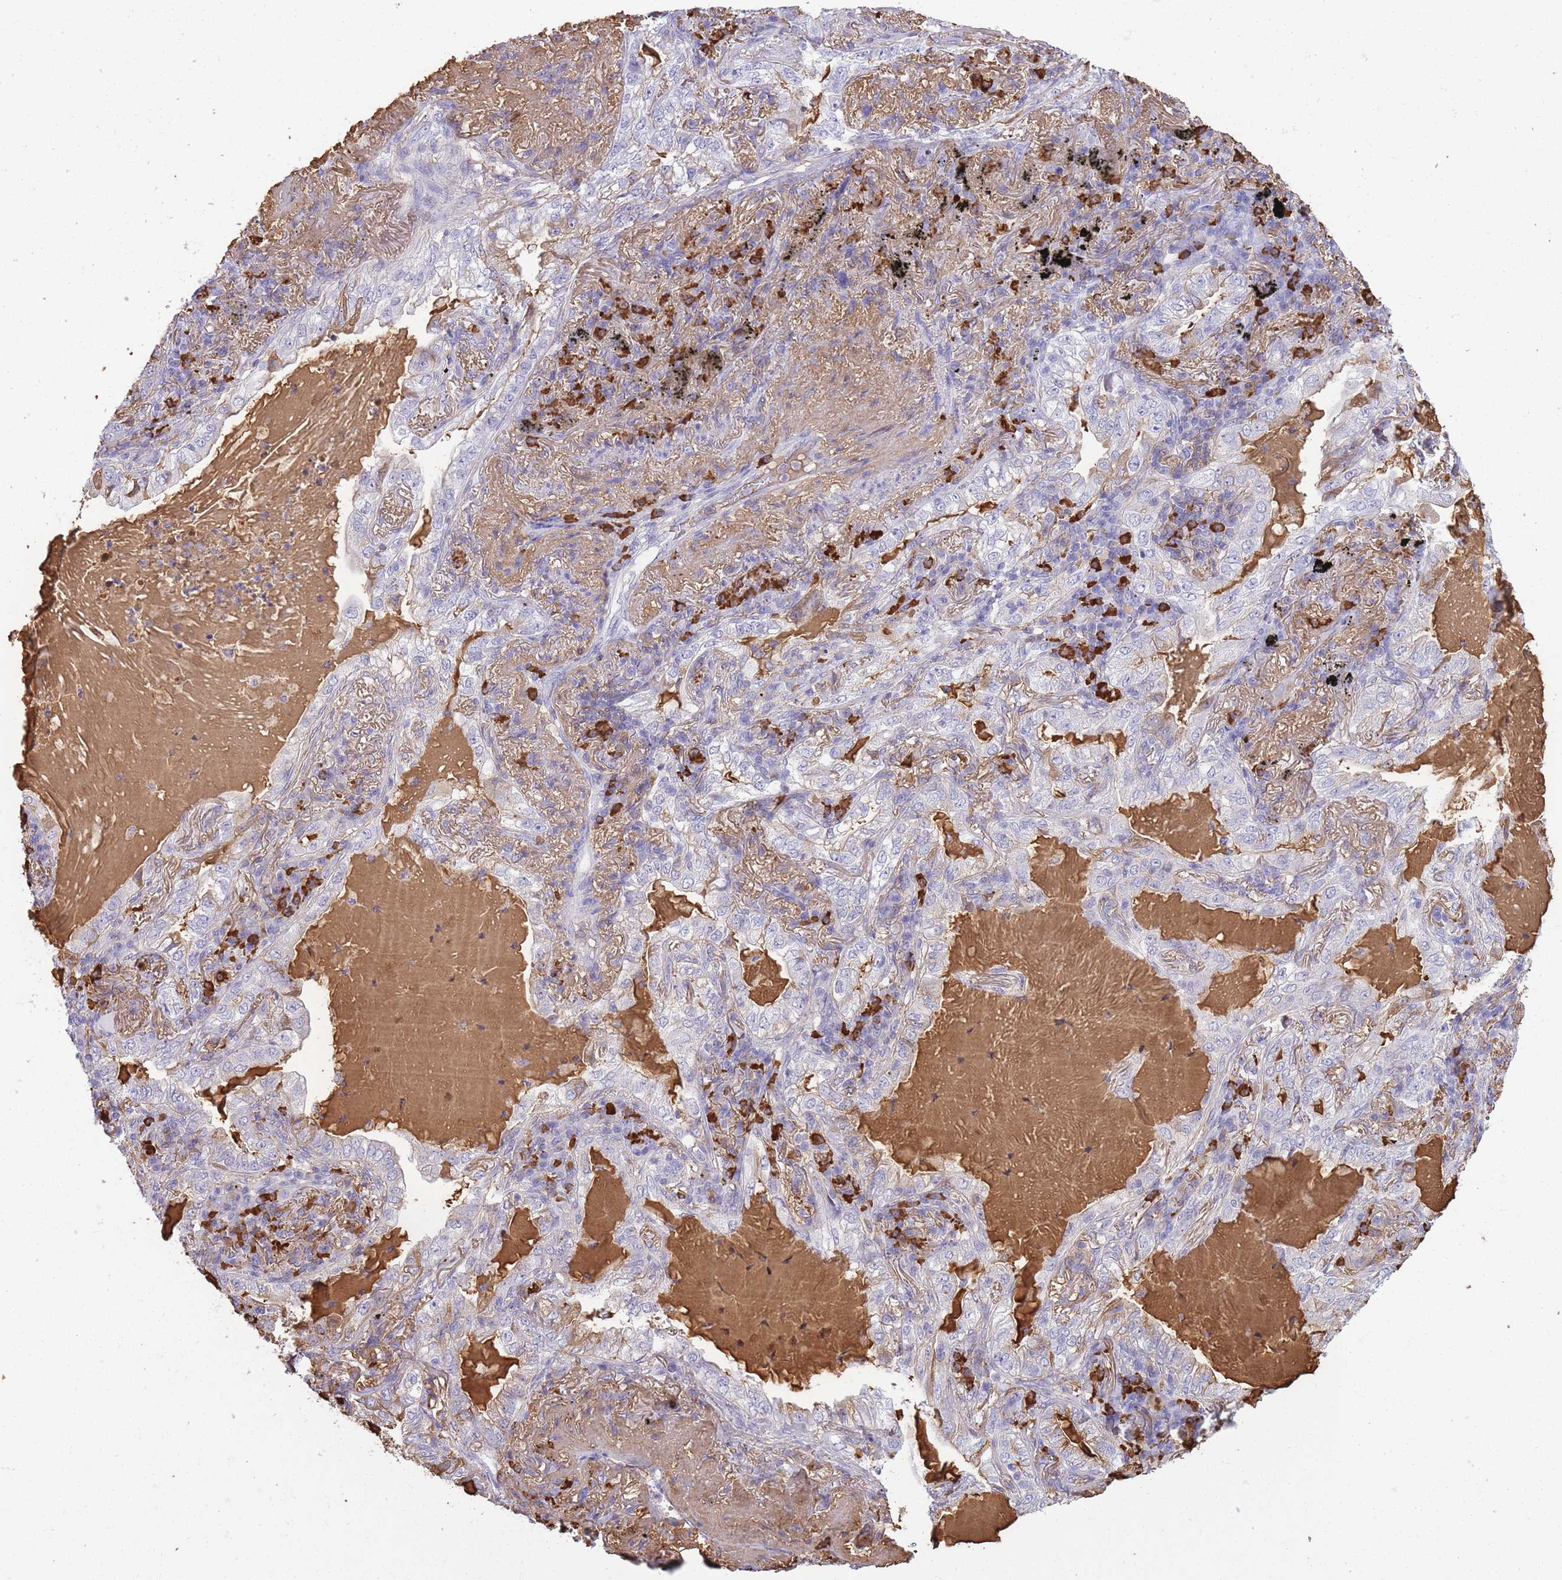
{"staining": {"intensity": "negative", "quantity": "none", "location": "none"}, "tissue": "lung cancer", "cell_type": "Tumor cells", "image_type": "cancer", "snomed": [{"axis": "morphology", "description": "Adenocarcinoma, NOS"}, {"axis": "topography", "description": "Lung"}], "caption": "An immunohistochemistry image of adenocarcinoma (lung) is shown. There is no staining in tumor cells of adenocarcinoma (lung).", "gene": "IGKV1D-42", "patient": {"sex": "female", "age": 73}}